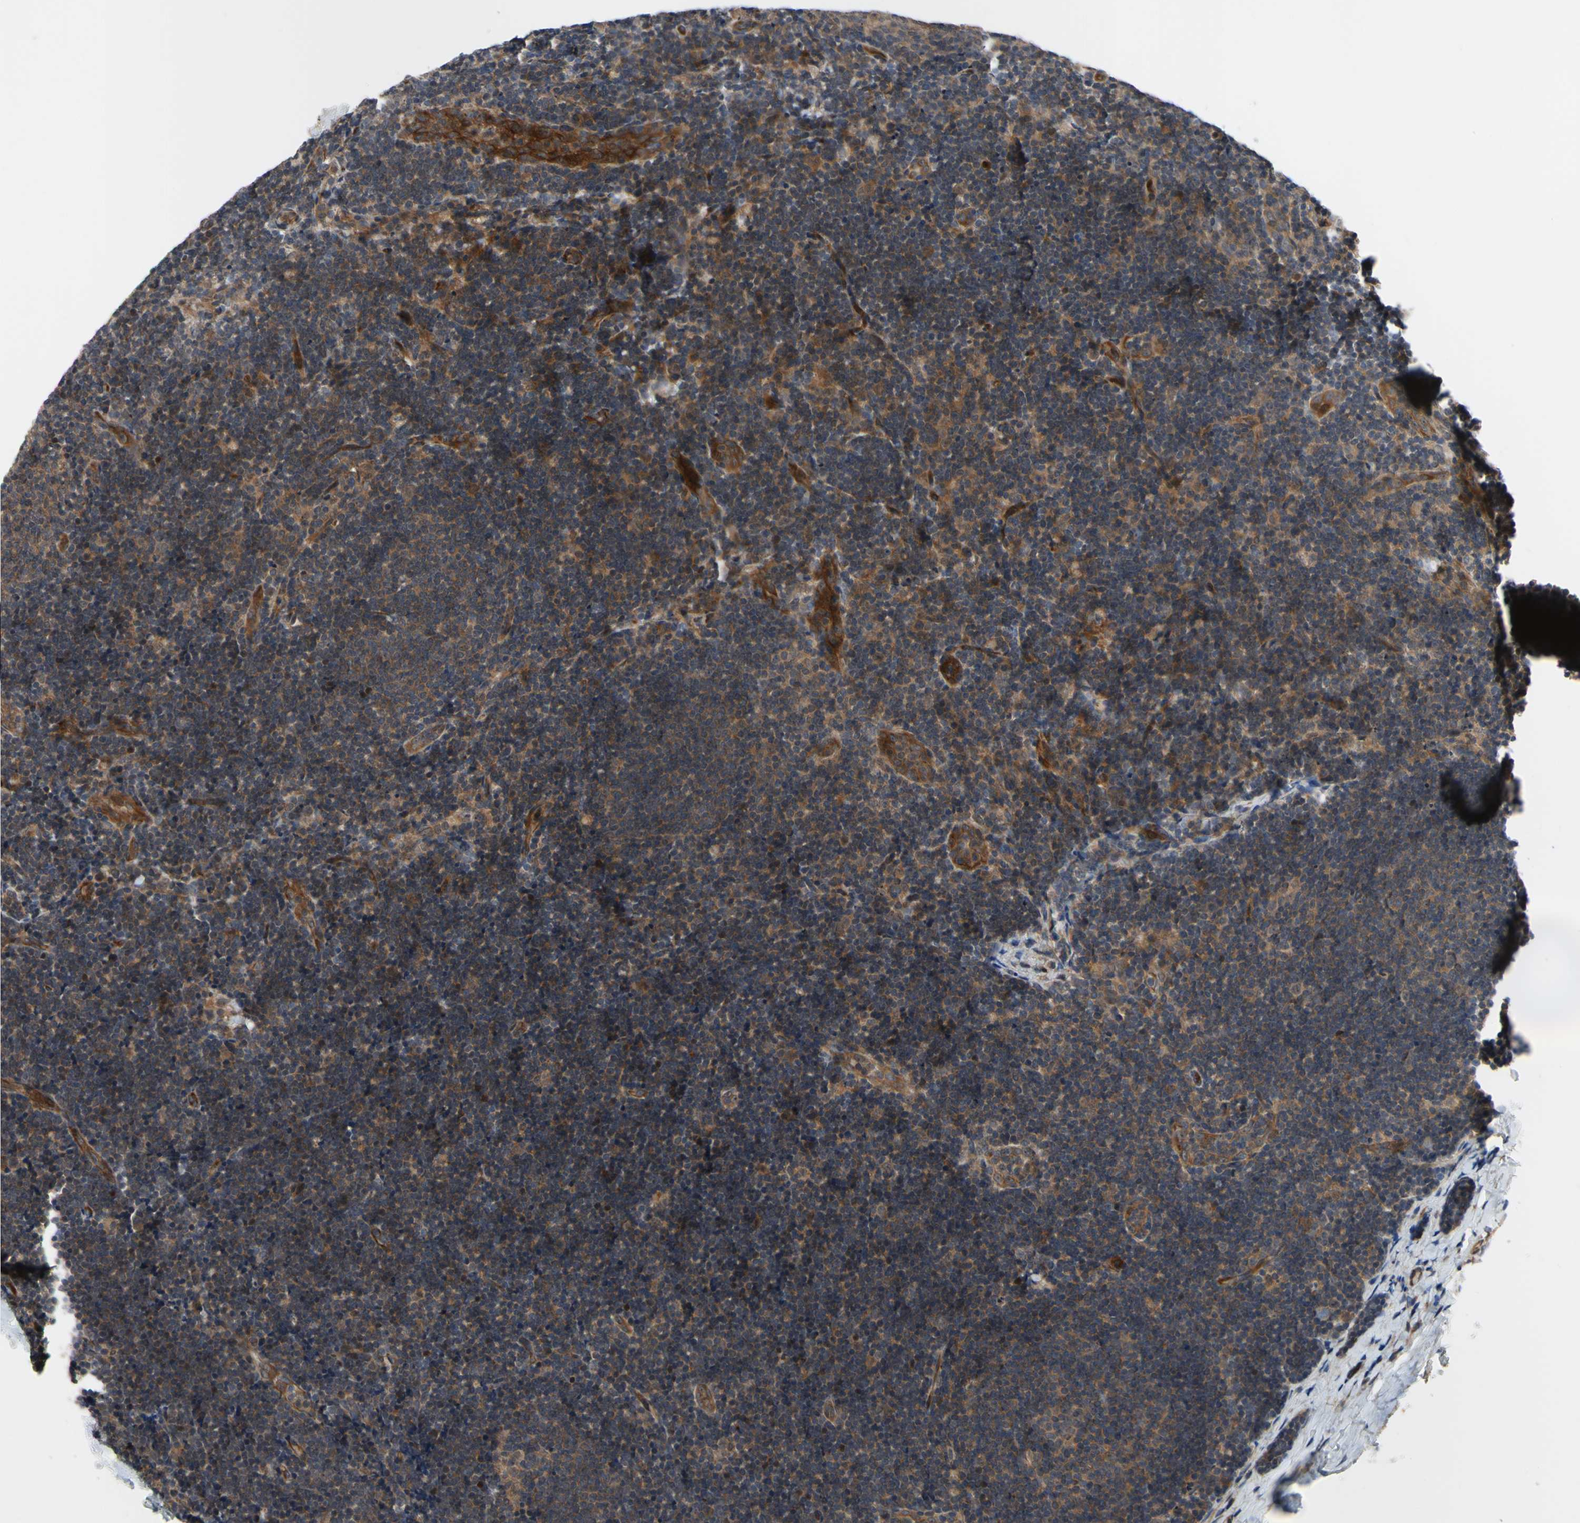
{"staining": {"intensity": "moderate", "quantity": ">75%", "location": "cytoplasmic/membranous"}, "tissue": "lymph node", "cell_type": "Germinal center cells", "image_type": "normal", "snomed": [{"axis": "morphology", "description": "Normal tissue, NOS"}, {"axis": "topography", "description": "Lymph node"}], "caption": "A brown stain highlights moderate cytoplasmic/membranous expression of a protein in germinal center cells of benign lymph node.", "gene": "COMMD9", "patient": {"sex": "female", "age": 14}}